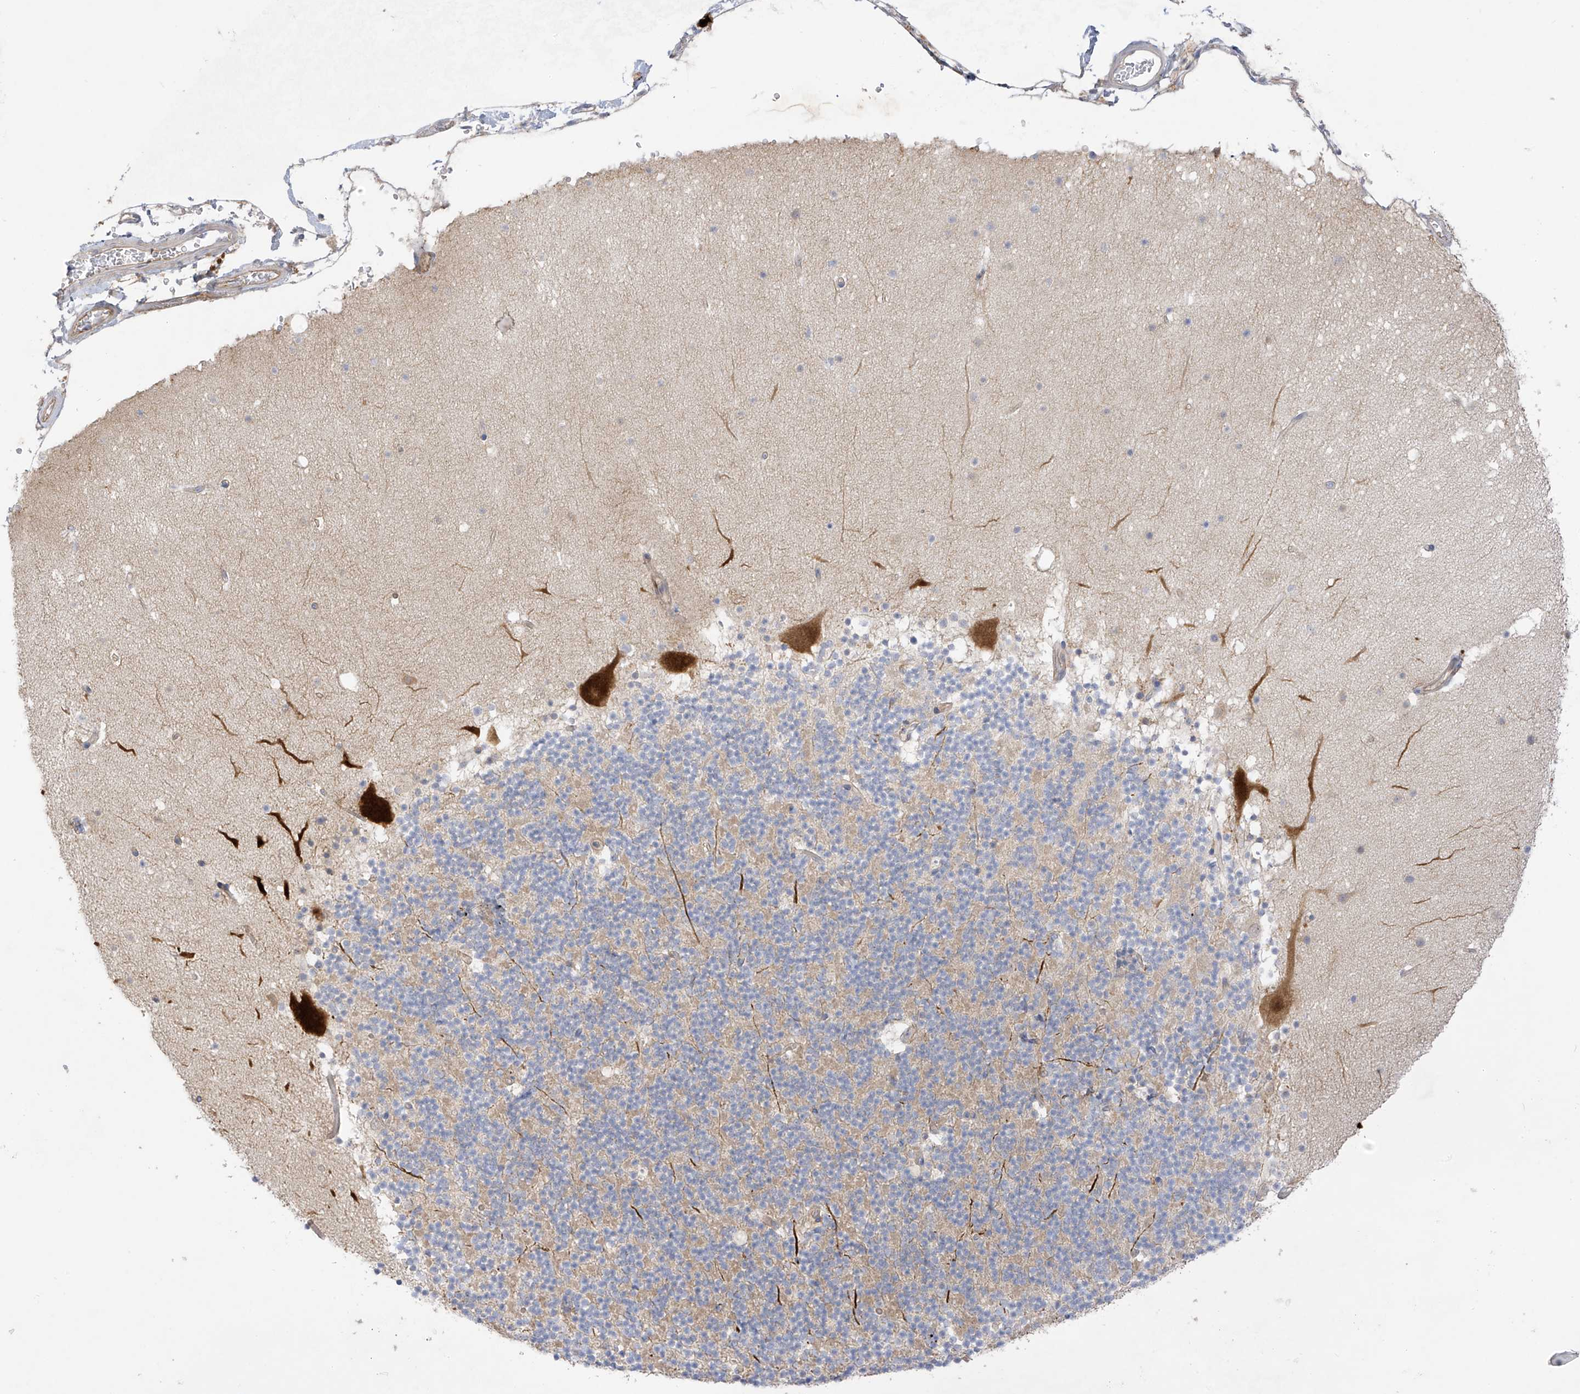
{"staining": {"intensity": "weak", "quantity": "<25%", "location": "cytoplasmic/membranous"}, "tissue": "cerebellum", "cell_type": "Cells in granular layer", "image_type": "normal", "snomed": [{"axis": "morphology", "description": "Normal tissue, NOS"}, {"axis": "topography", "description": "Cerebellum"}], "caption": "Human cerebellum stained for a protein using immunohistochemistry (IHC) exhibits no positivity in cells in granular layer.", "gene": "EIPR1", "patient": {"sex": "male", "age": 57}}